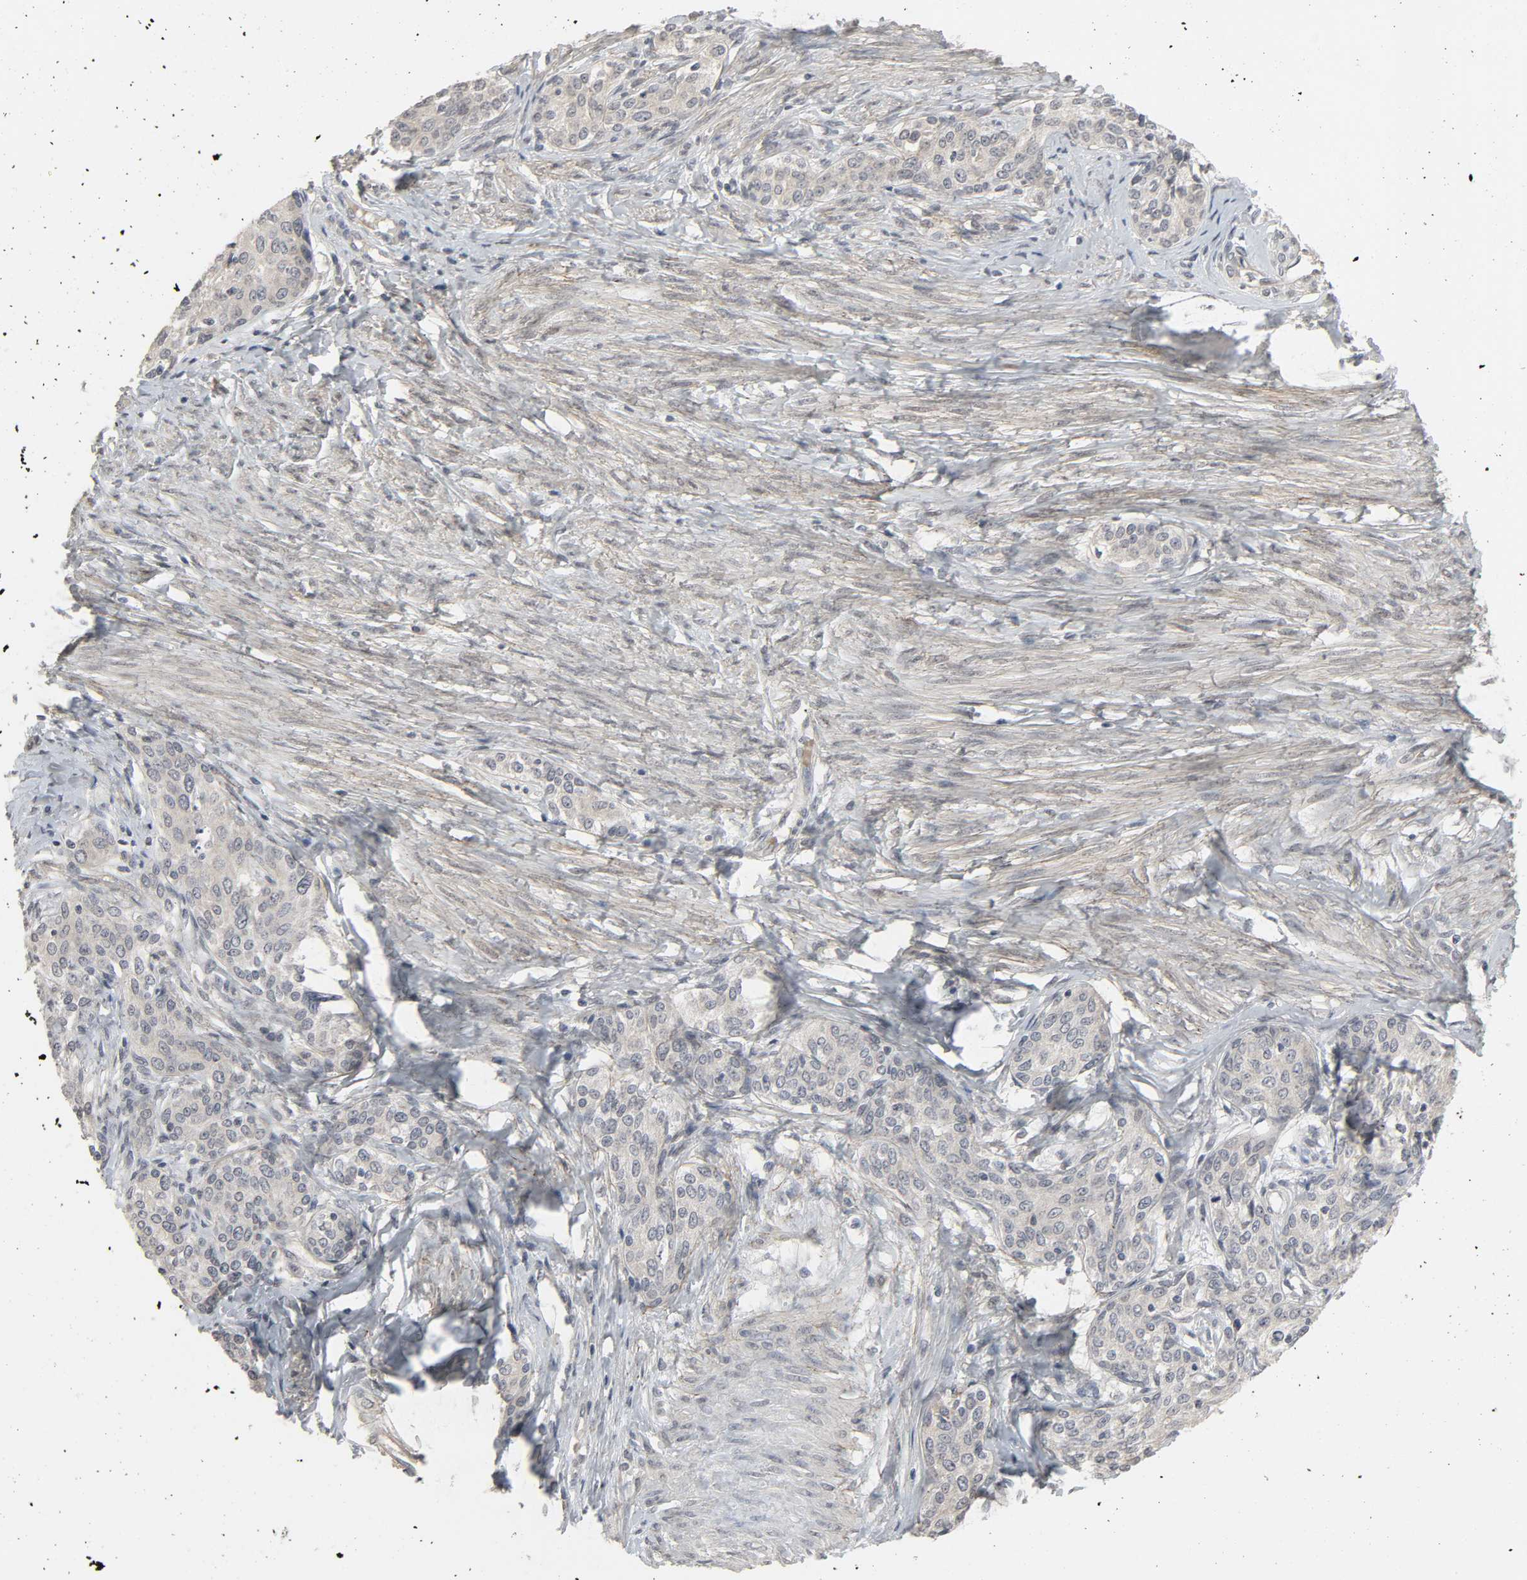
{"staining": {"intensity": "negative", "quantity": "none", "location": "none"}, "tissue": "cervical cancer", "cell_type": "Tumor cells", "image_type": "cancer", "snomed": [{"axis": "morphology", "description": "Squamous cell carcinoma, NOS"}, {"axis": "morphology", "description": "Adenocarcinoma, NOS"}, {"axis": "topography", "description": "Cervix"}], "caption": "DAB (3,3'-diaminobenzidine) immunohistochemical staining of squamous cell carcinoma (cervical) shows no significant expression in tumor cells.", "gene": "ZNF222", "patient": {"sex": "female", "age": 52}}